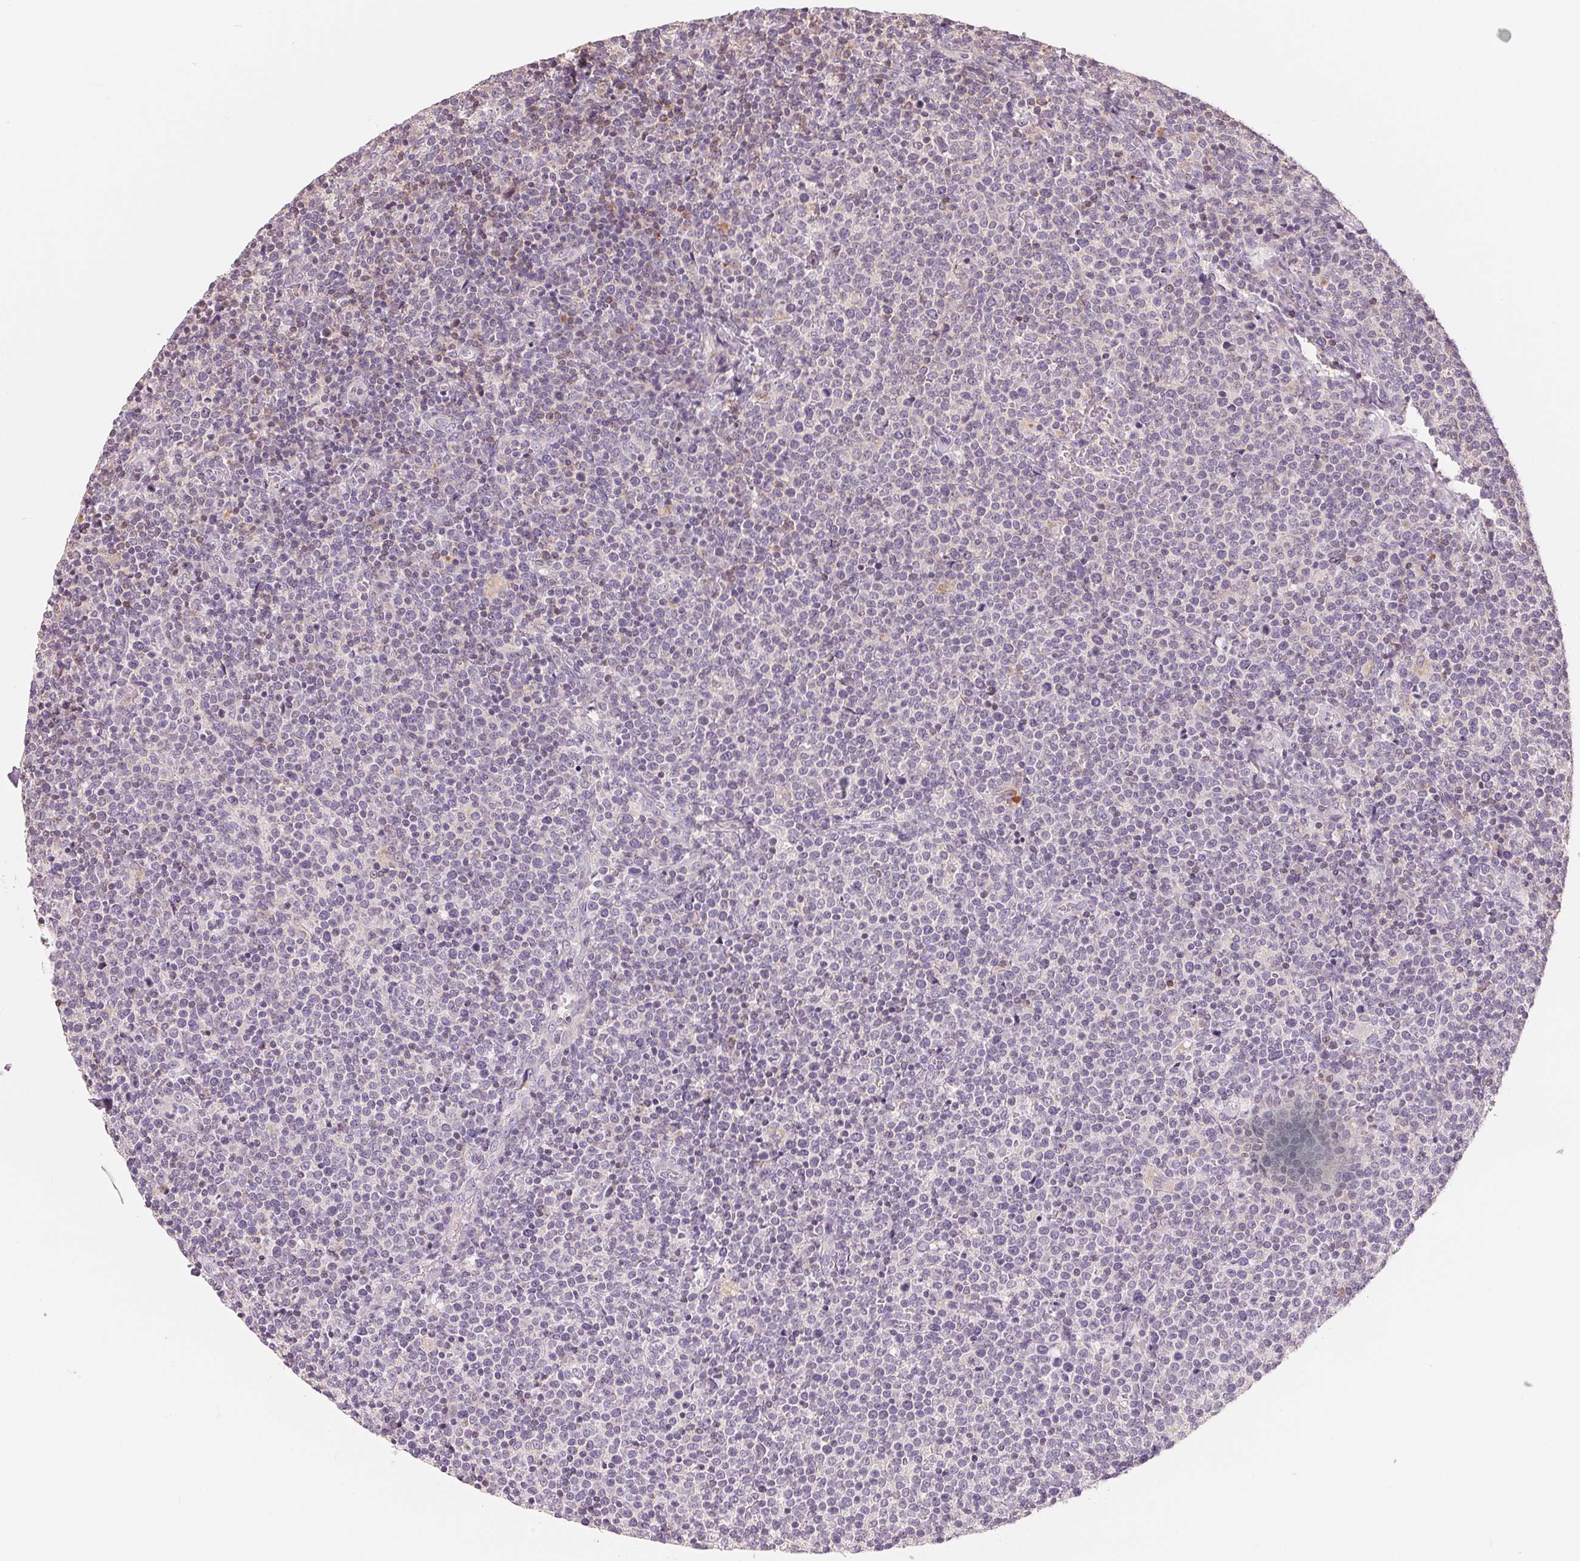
{"staining": {"intensity": "negative", "quantity": "none", "location": "none"}, "tissue": "lymphoma", "cell_type": "Tumor cells", "image_type": "cancer", "snomed": [{"axis": "morphology", "description": "Malignant lymphoma, non-Hodgkin's type, High grade"}, {"axis": "topography", "description": "Lymph node"}], "caption": "Immunohistochemical staining of high-grade malignant lymphoma, non-Hodgkin's type displays no significant positivity in tumor cells.", "gene": "VTCN1", "patient": {"sex": "male", "age": 61}}